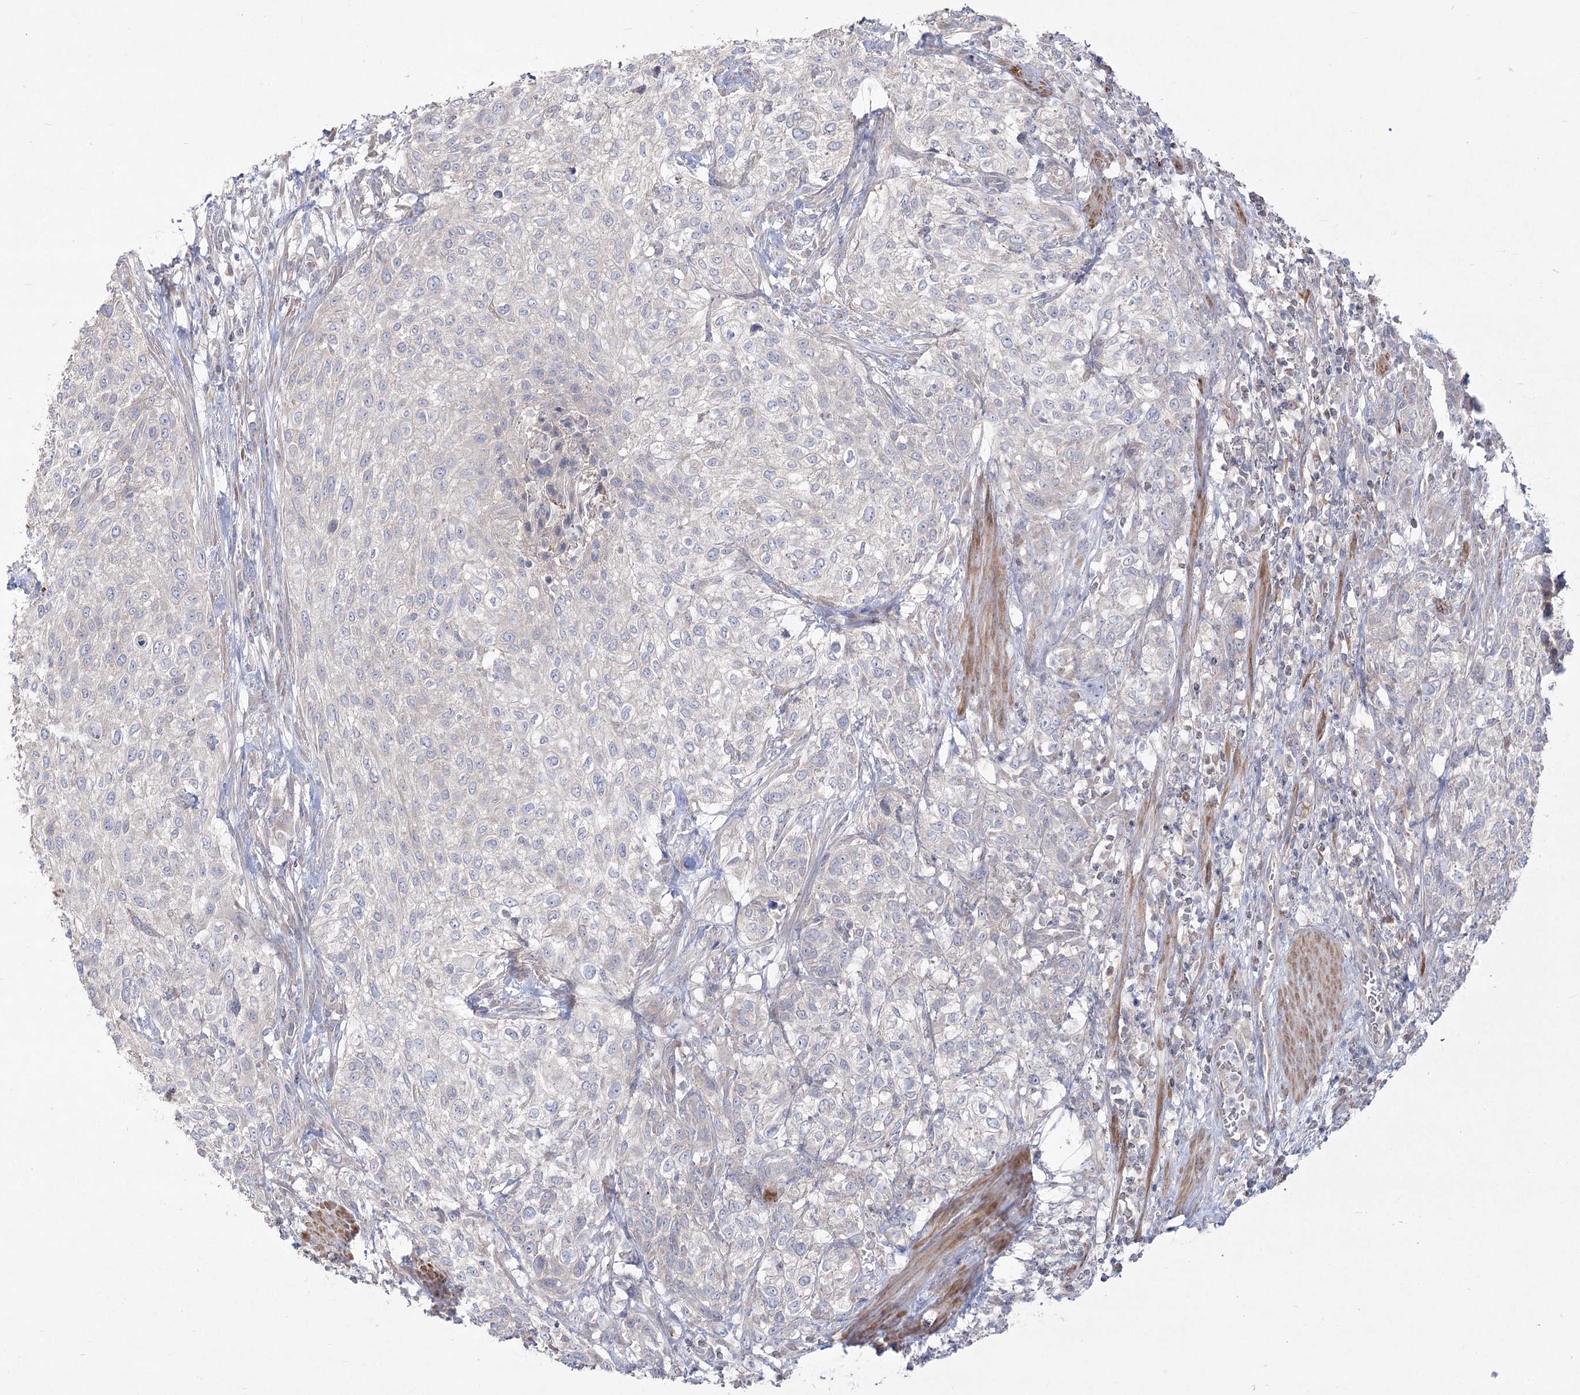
{"staining": {"intensity": "negative", "quantity": "none", "location": "none"}, "tissue": "urothelial cancer", "cell_type": "Tumor cells", "image_type": "cancer", "snomed": [{"axis": "morphology", "description": "Urothelial carcinoma, High grade"}, {"axis": "topography", "description": "Urinary bladder"}], "caption": "This photomicrograph is of urothelial cancer stained with immunohistochemistry to label a protein in brown with the nuclei are counter-stained blue. There is no positivity in tumor cells.", "gene": "CAMTA1", "patient": {"sex": "male", "age": 35}}